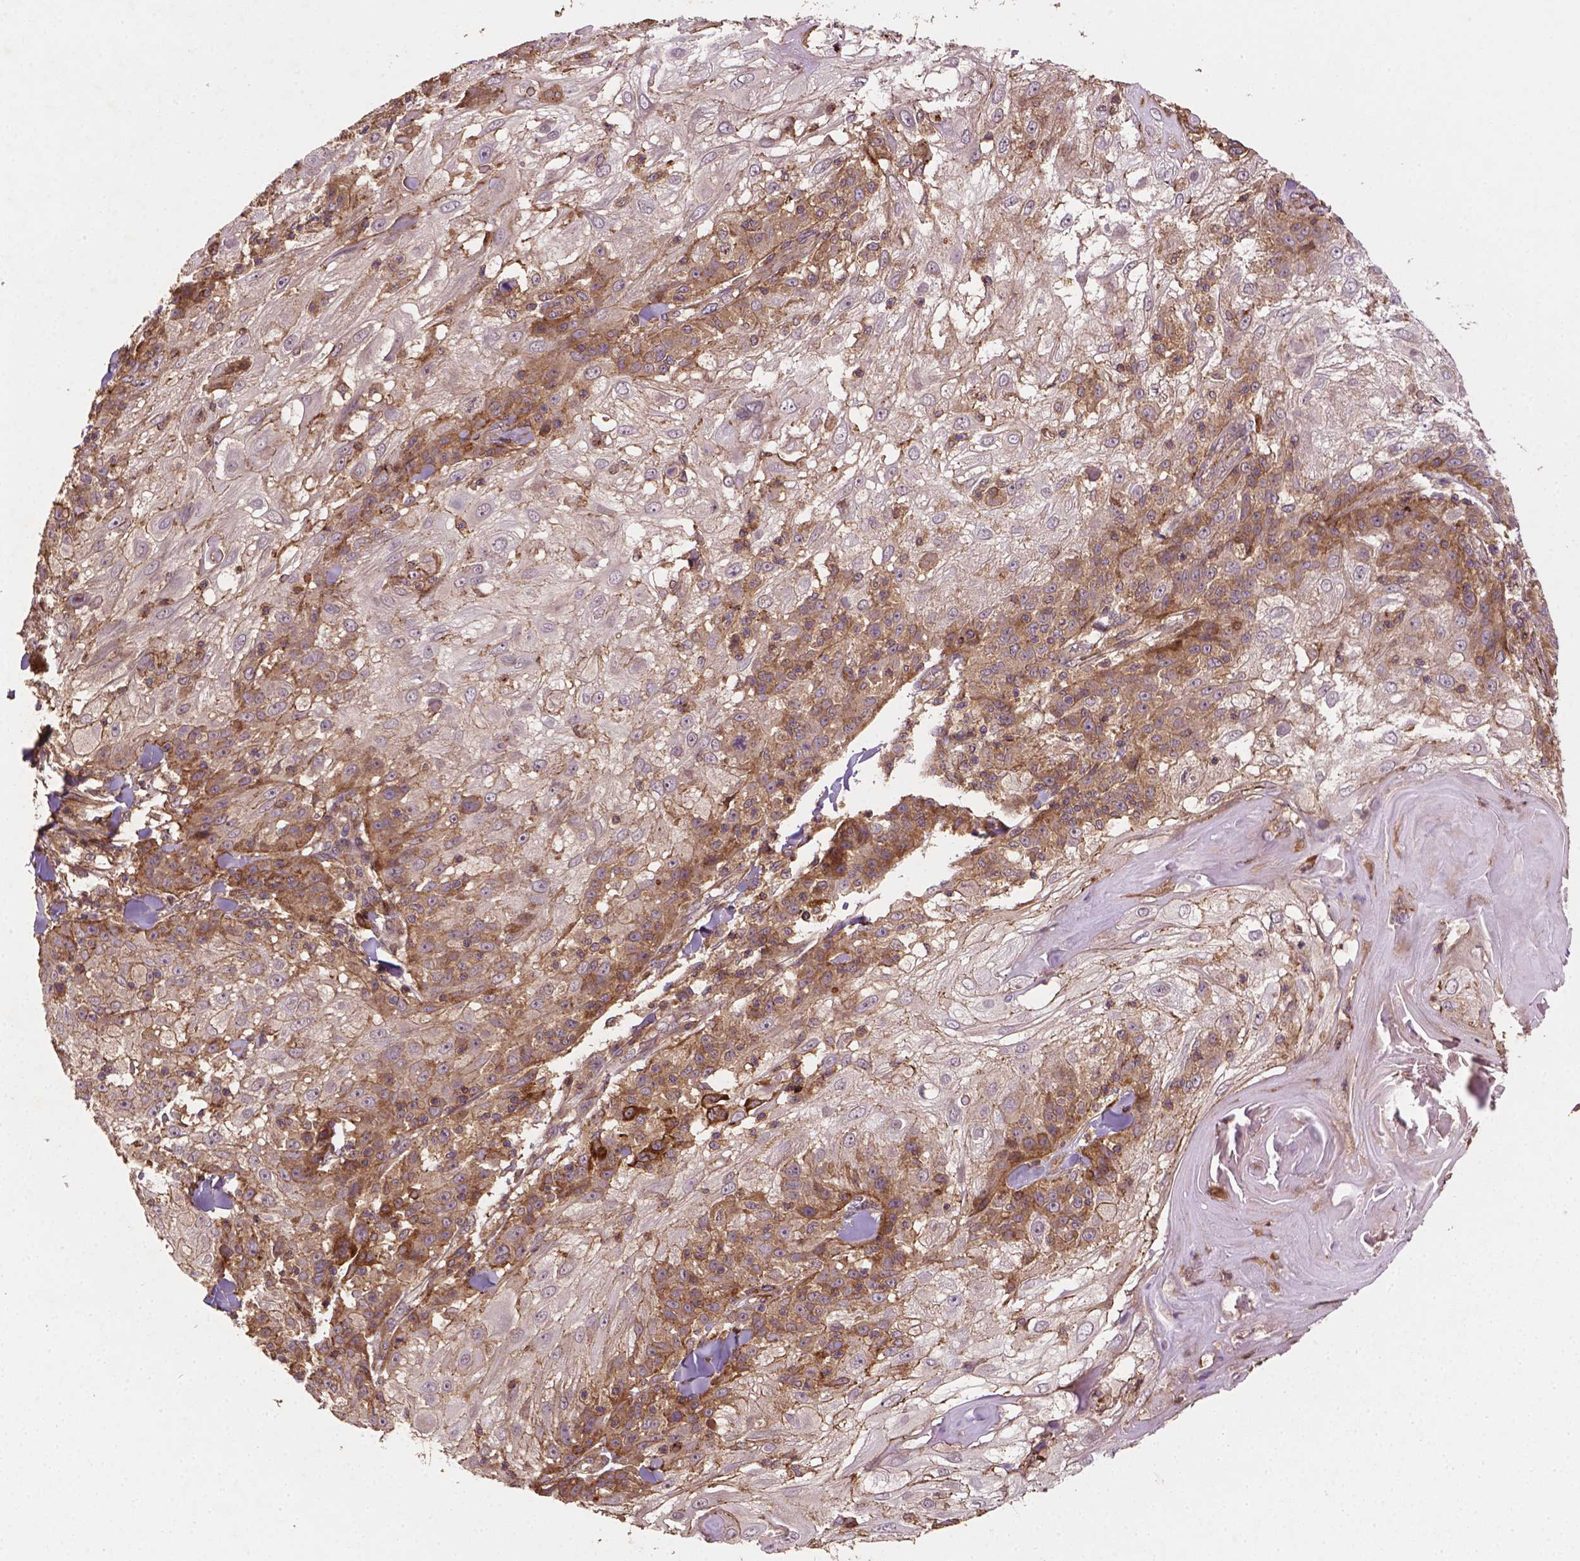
{"staining": {"intensity": "moderate", "quantity": "25%-75%", "location": "cytoplasmic/membranous"}, "tissue": "skin cancer", "cell_type": "Tumor cells", "image_type": "cancer", "snomed": [{"axis": "morphology", "description": "Normal tissue, NOS"}, {"axis": "morphology", "description": "Squamous cell carcinoma, NOS"}, {"axis": "topography", "description": "Skin"}], "caption": "Immunohistochemistry (IHC) of skin cancer shows medium levels of moderate cytoplasmic/membranous staining in approximately 25%-75% of tumor cells.", "gene": "ZMYND19", "patient": {"sex": "female", "age": 83}}